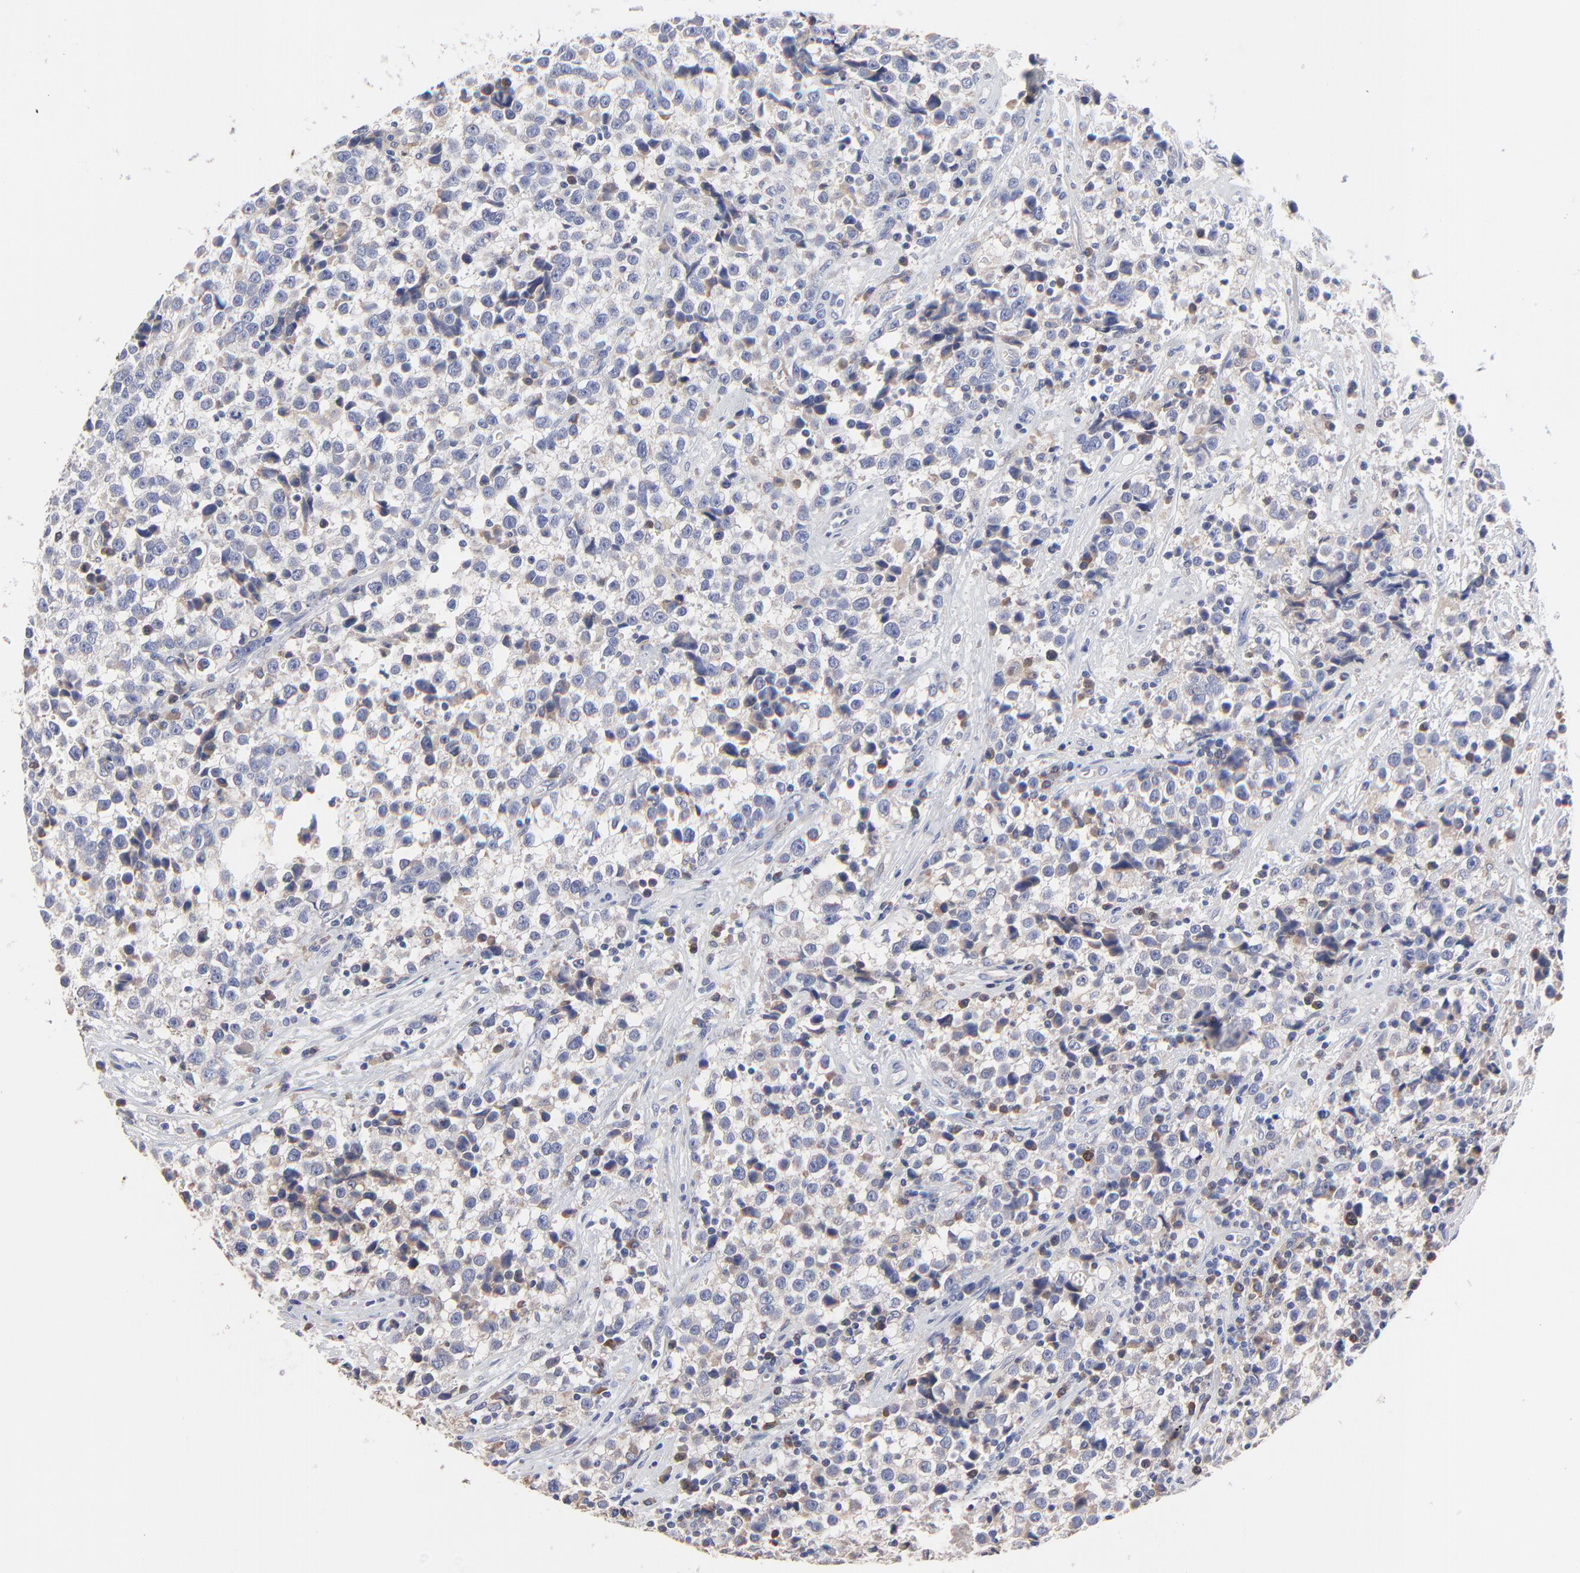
{"staining": {"intensity": "weak", "quantity": "<25%", "location": "cytoplasmic/membranous"}, "tissue": "testis cancer", "cell_type": "Tumor cells", "image_type": "cancer", "snomed": [{"axis": "morphology", "description": "Seminoma, NOS"}, {"axis": "topography", "description": "Testis"}], "caption": "This photomicrograph is of testis cancer (seminoma) stained with immunohistochemistry to label a protein in brown with the nuclei are counter-stained blue. There is no expression in tumor cells.", "gene": "PPFIBP2", "patient": {"sex": "male", "age": 38}}